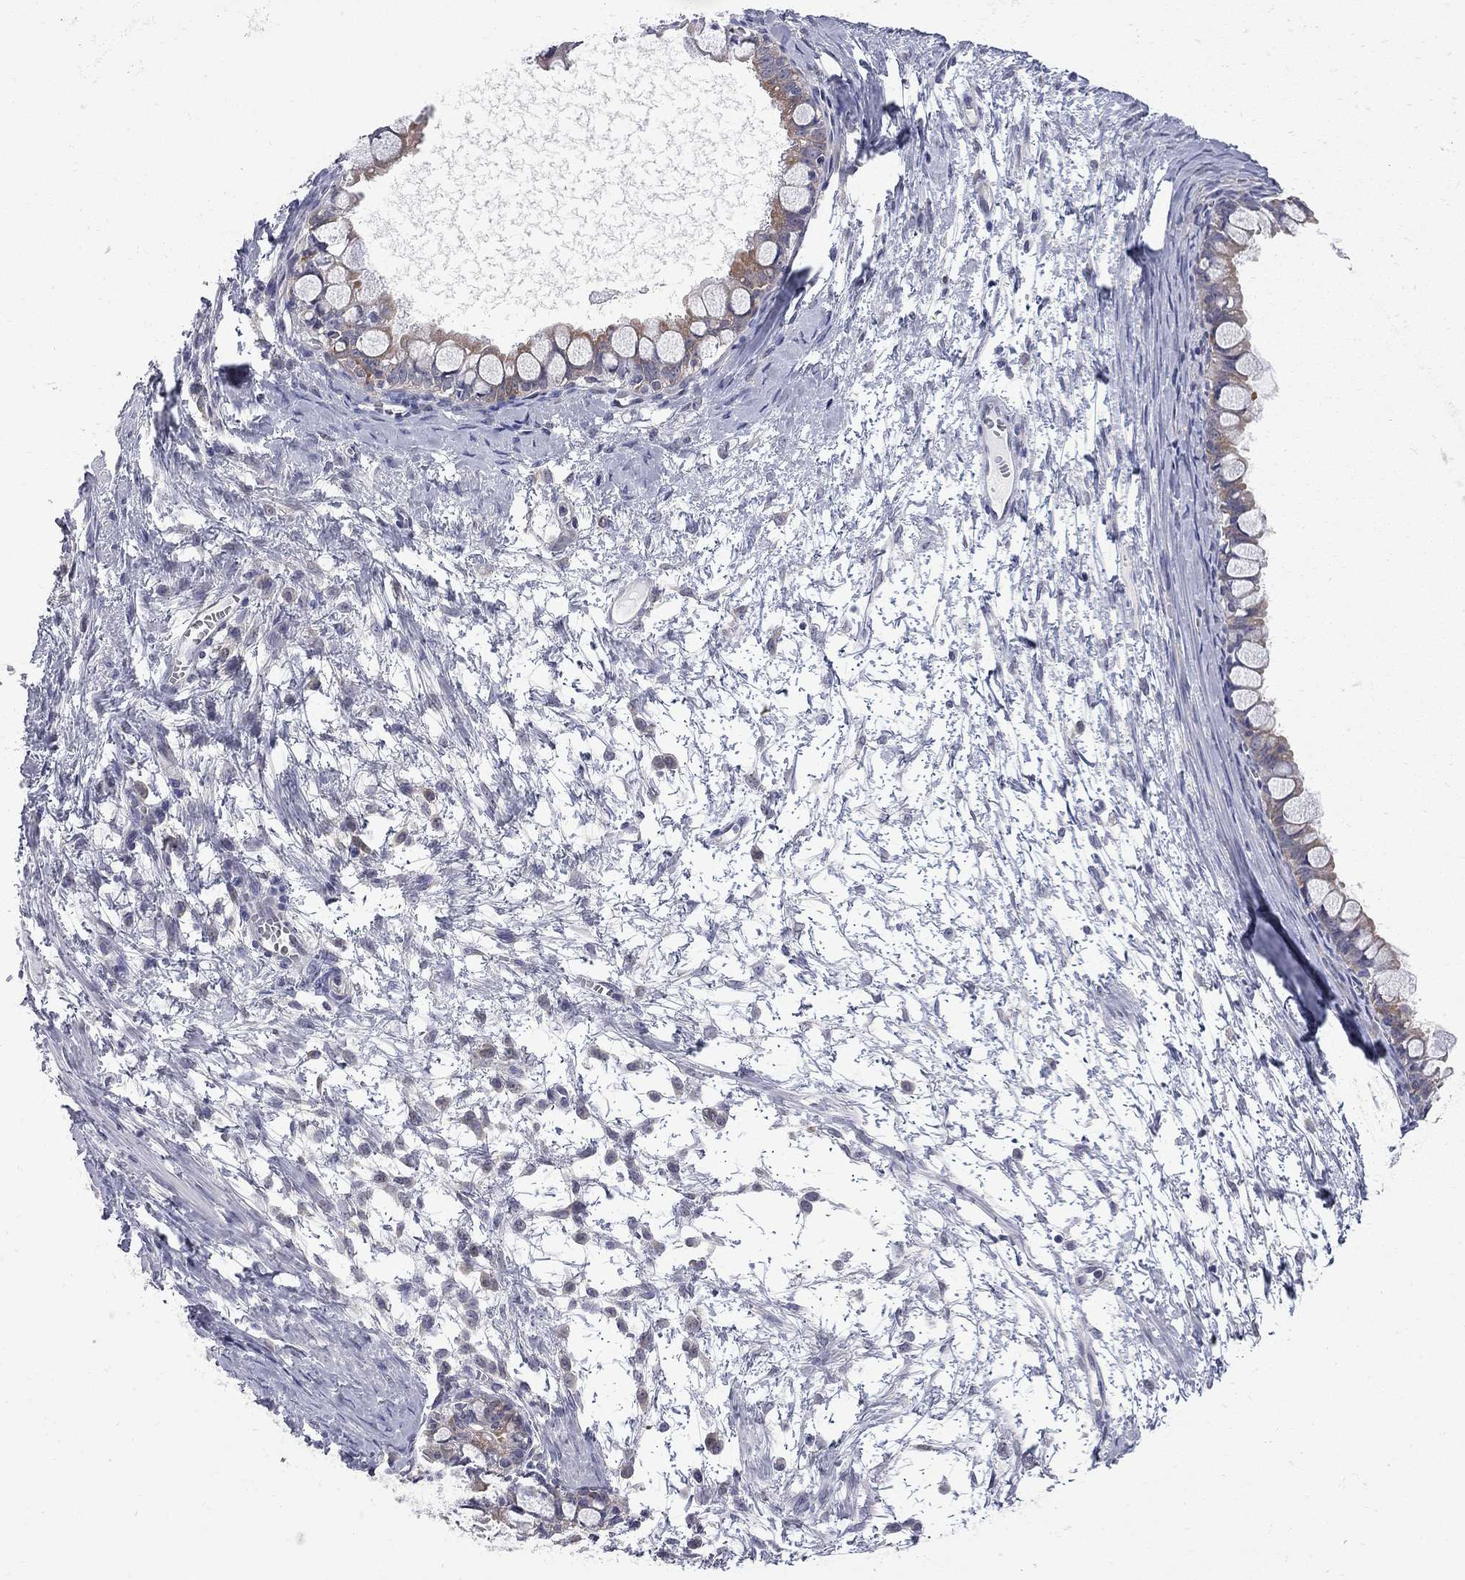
{"staining": {"intensity": "moderate", "quantity": "<25%", "location": "cytoplasmic/membranous"}, "tissue": "ovarian cancer", "cell_type": "Tumor cells", "image_type": "cancer", "snomed": [{"axis": "morphology", "description": "Cystadenocarcinoma, mucinous, NOS"}, {"axis": "topography", "description": "Ovary"}], "caption": "Ovarian cancer (mucinous cystadenocarcinoma) stained for a protein displays moderate cytoplasmic/membranous positivity in tumor cells.", "gene": "GALNT8", "patient": {"sex": "female", "age": 63}}